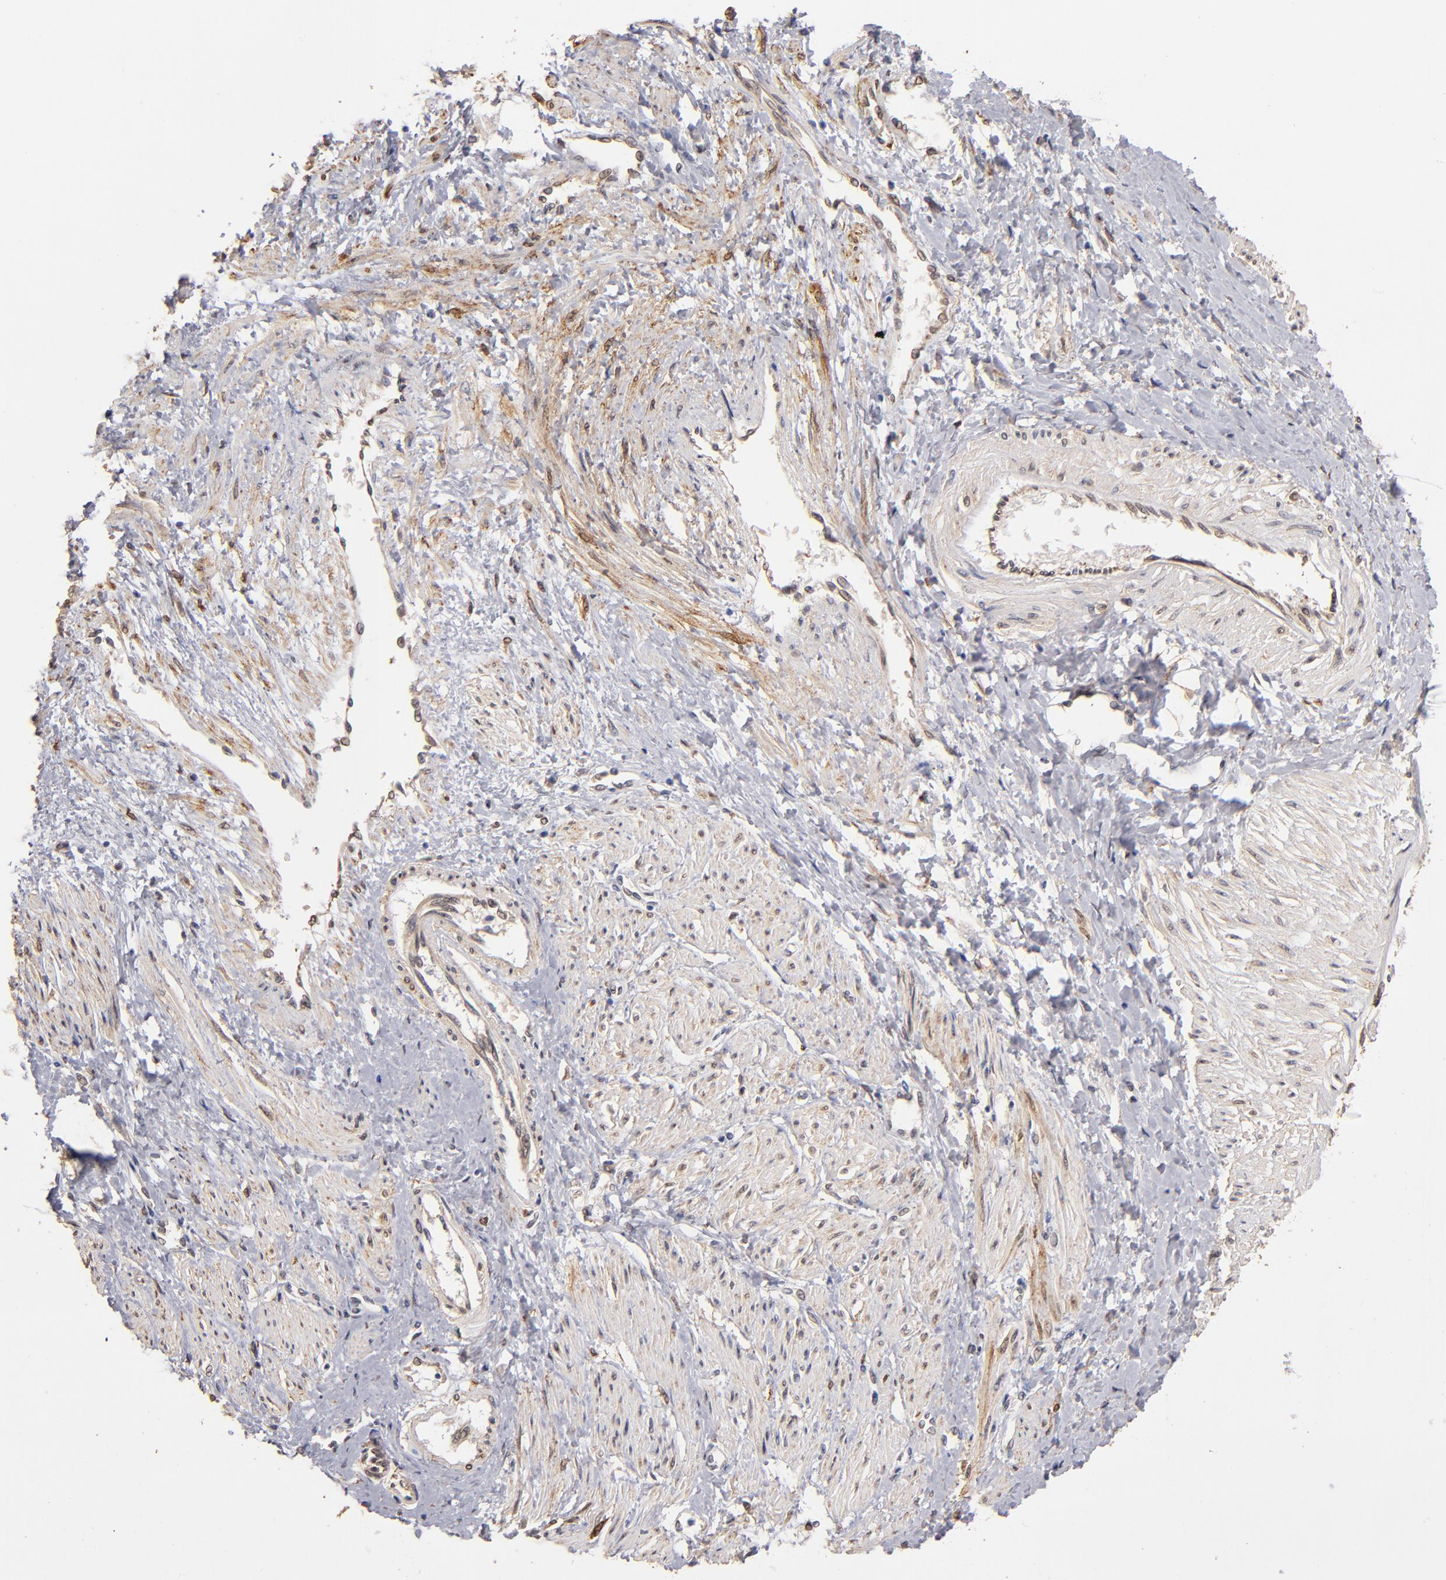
{"staining": {"intensity": "weak", "quantity": ">75%", "location": "cytoplasmic/membranous"}, "tissue": "smooth muscle", "cell_type": "Smooth muscle cells", "image_type": "normal", "snomed": [{"axis": "morphology", "description": "Normal tissue, NOS"}, {"axis": "topography", "description": "Smooth muscle"}, {"axis": "topography", "description": "Uterus"}], "caption": "Immunohistochemistry (IHC) (DAB) staining of benign smooth muscle displays weak cytoplasmic/membranous protein staining in about >75% of smooth muscle cells. (brown staining indicates protein expression, while blue staining denotes nuclei).", "gene": "PGRMC1", "patient": {"sex": "female", "age": 39}}